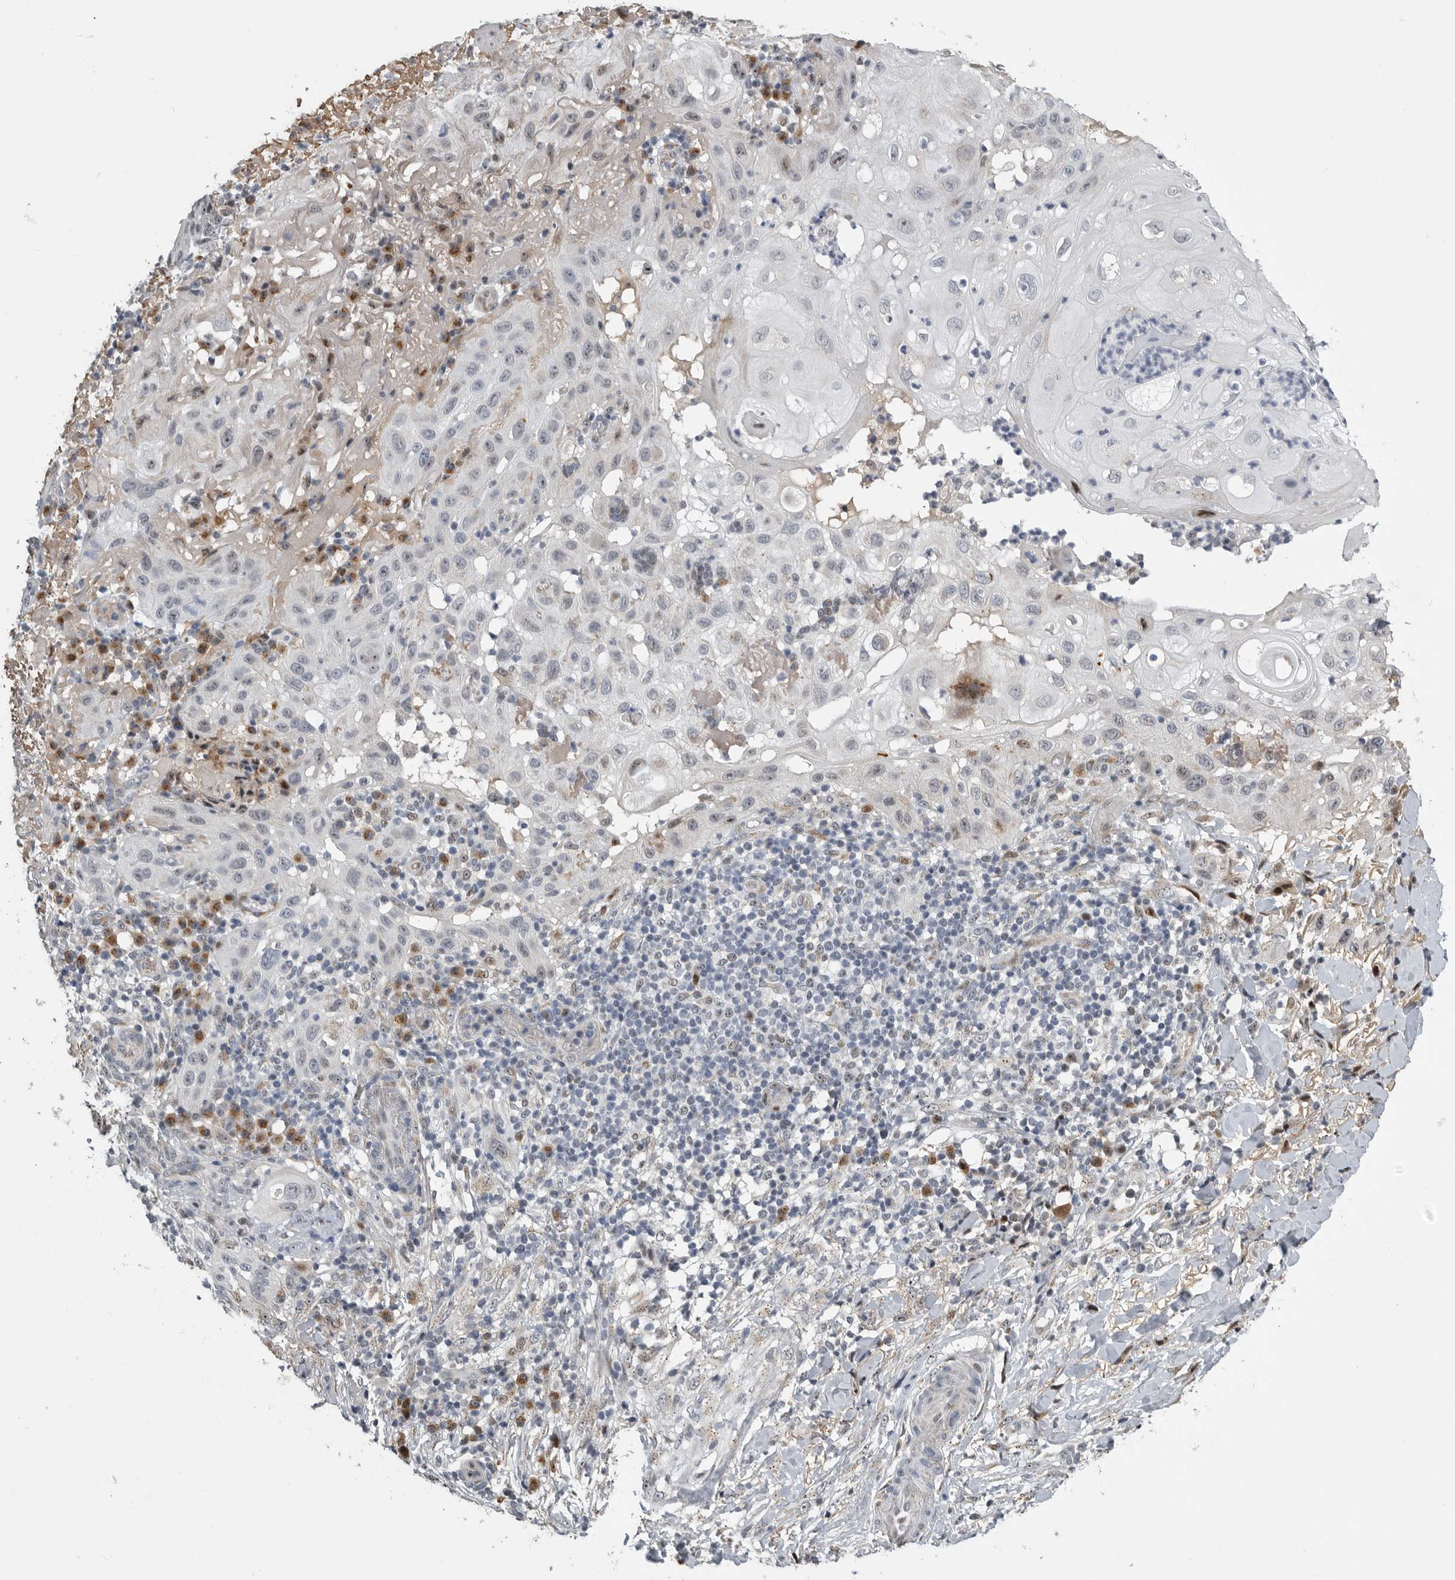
{"staining": {"intensity": "negative", "quantity": "none", "location": "none"}, "tissue": "skin cancer", "cell_type": "Tumor cells", "image_type": "cancer", "snomed": [{"axis": "morphology", "description": "Normal tissue, NOS"}, {"axis": "morphology", "description": "Squamous cell carcinoma, NOS"}, {"axis": "topography", "description": "Skin"}], "caption": "The image shows no staining of tumor cells in skin cancer.", "gene": "PCMTD1", "patient": {"sex": "female", "age": 96}}